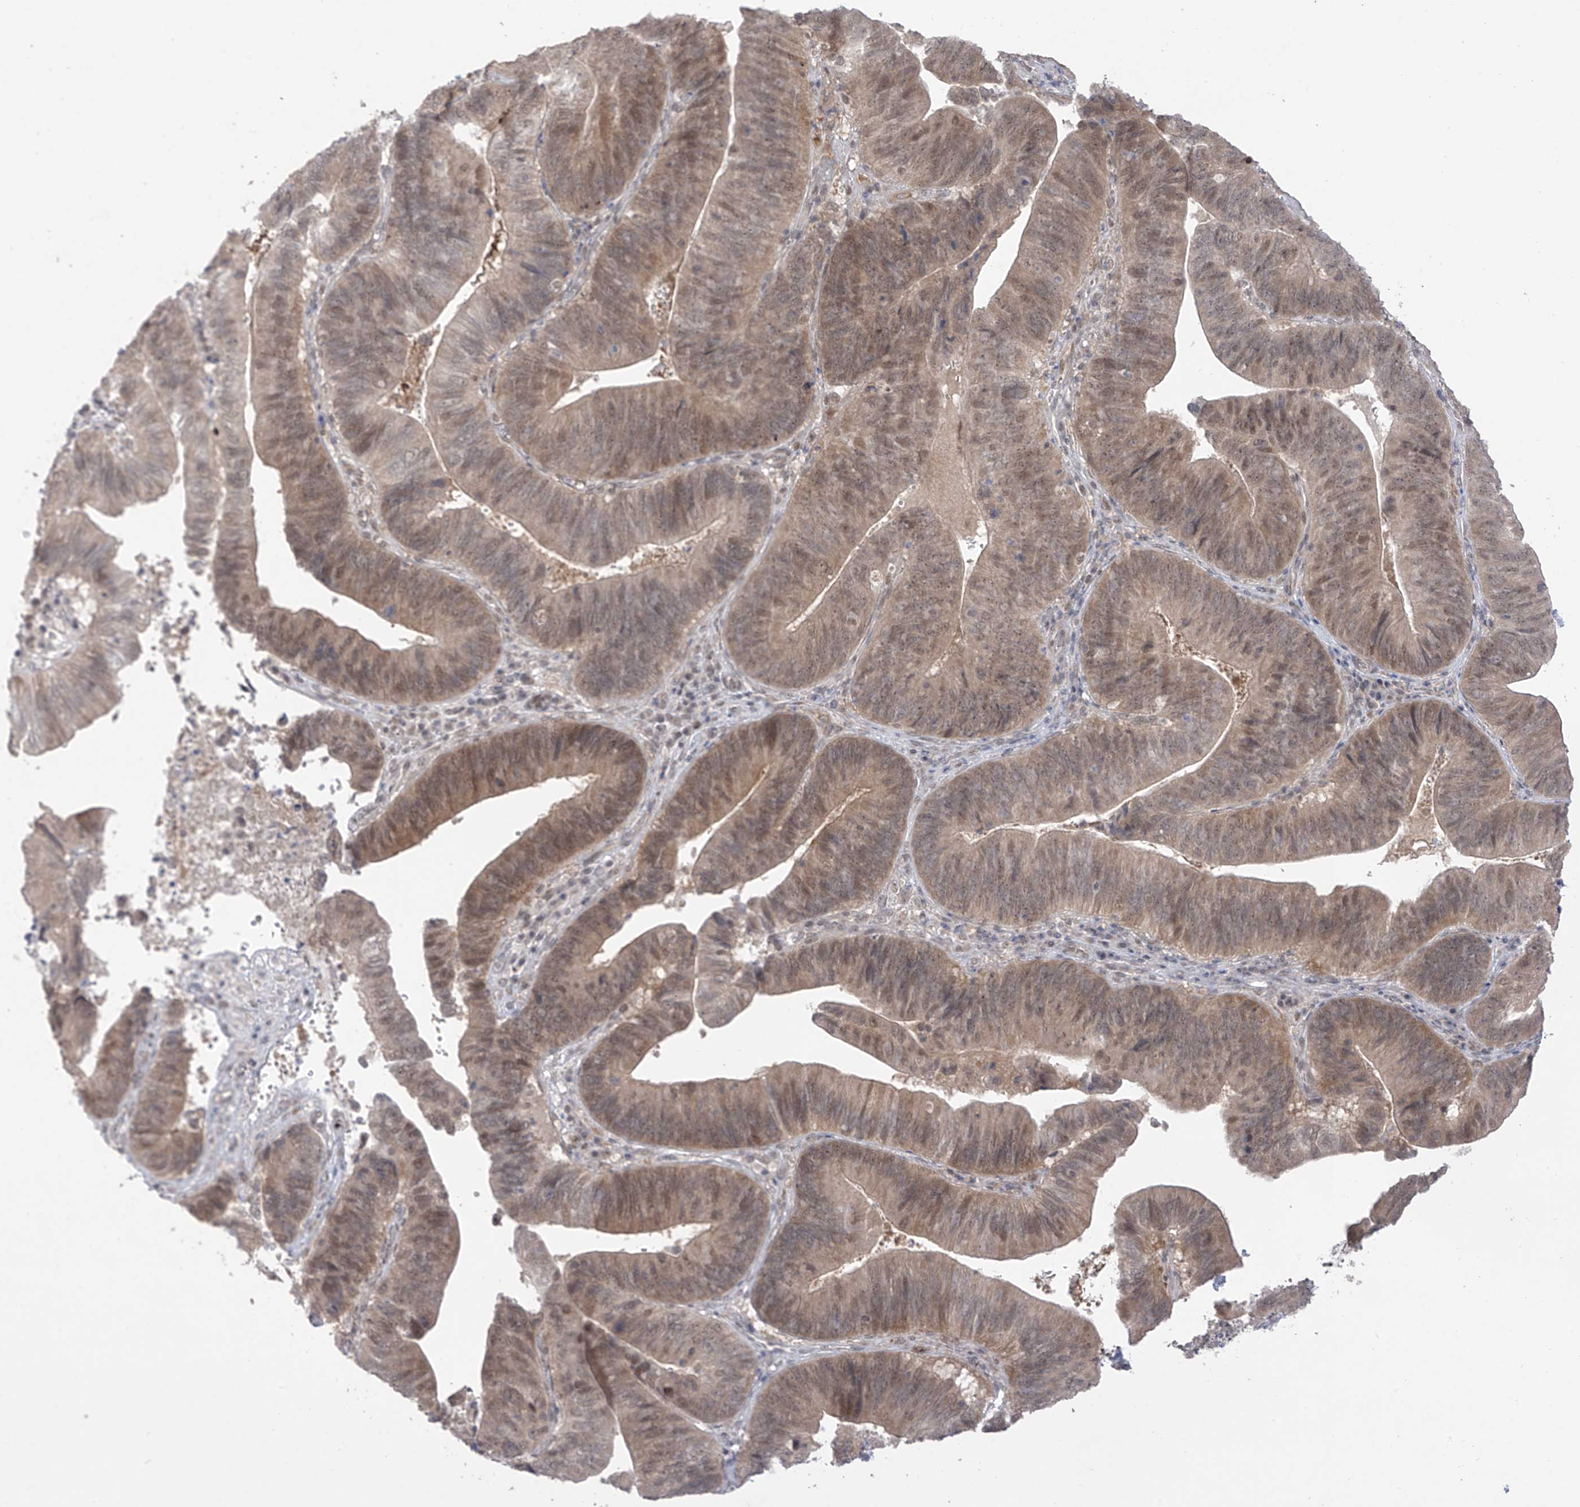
{"staining": {"intensity": "weak", "quantity": ">75%", "location": "cytoplasmic/membranous,nuclear"}, "tissue": "pancreatic cancer", "cell_type": "Tumor cells", "image_type": "cancer", "snomed": [{"axis": "morphology", "description": "Adenocarcinoma, NOS"}, {"axis": "topography", "description": "Pancreas"}], "caption": "Adenocarcinoma (pancreatic) tissue reveals weak cytoplasmic/membranous and nuclear positivity in approximately >75% of tumor cells (IHC, brightfield microscopy, high magnification).", "gene": "OGT", "patient": {"sex": "male", "age": 63}}